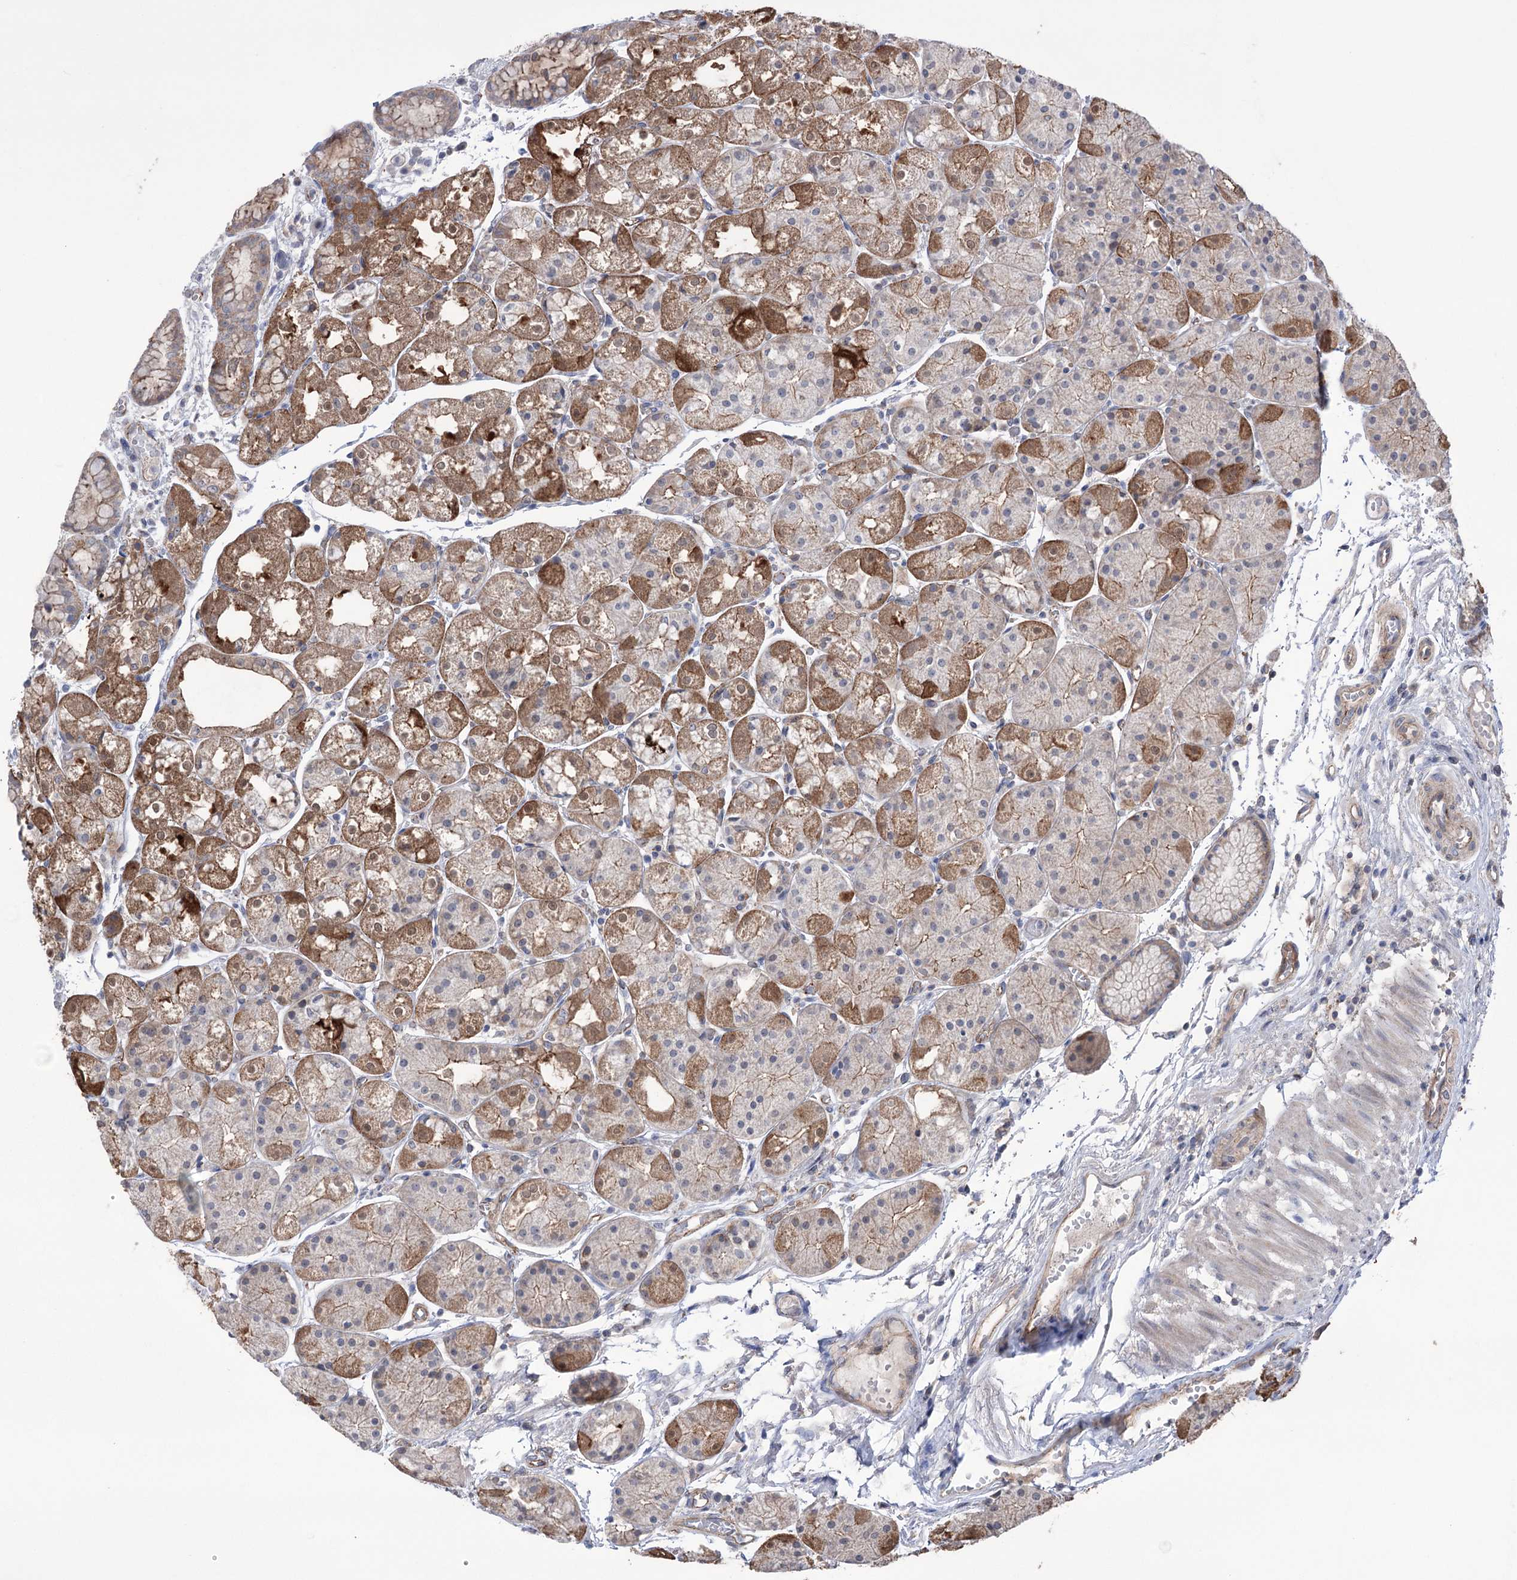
{"staining": {"intensity": "moderate", "quantity": ">75%", "location": "cytoplasmic/membranous"}, "tissue": "stomach", "cell_type": "Glandular cells", "image_type": "normal", "snomed": [{"axis": "morphology", "description": "Normal tissue, NOS"}, {"axis": "topography", "description": "Stomach, upper"}], "caption": "Immunohistochemistry histopathology image of benign stomach stained for a protein (brown), which reveals medium levels of moderate cytoplasmic/membranous positivity in about >75% of glandular cells.", "gene": "TRIM71", "patient": {"sex": "male", "age": 72}}